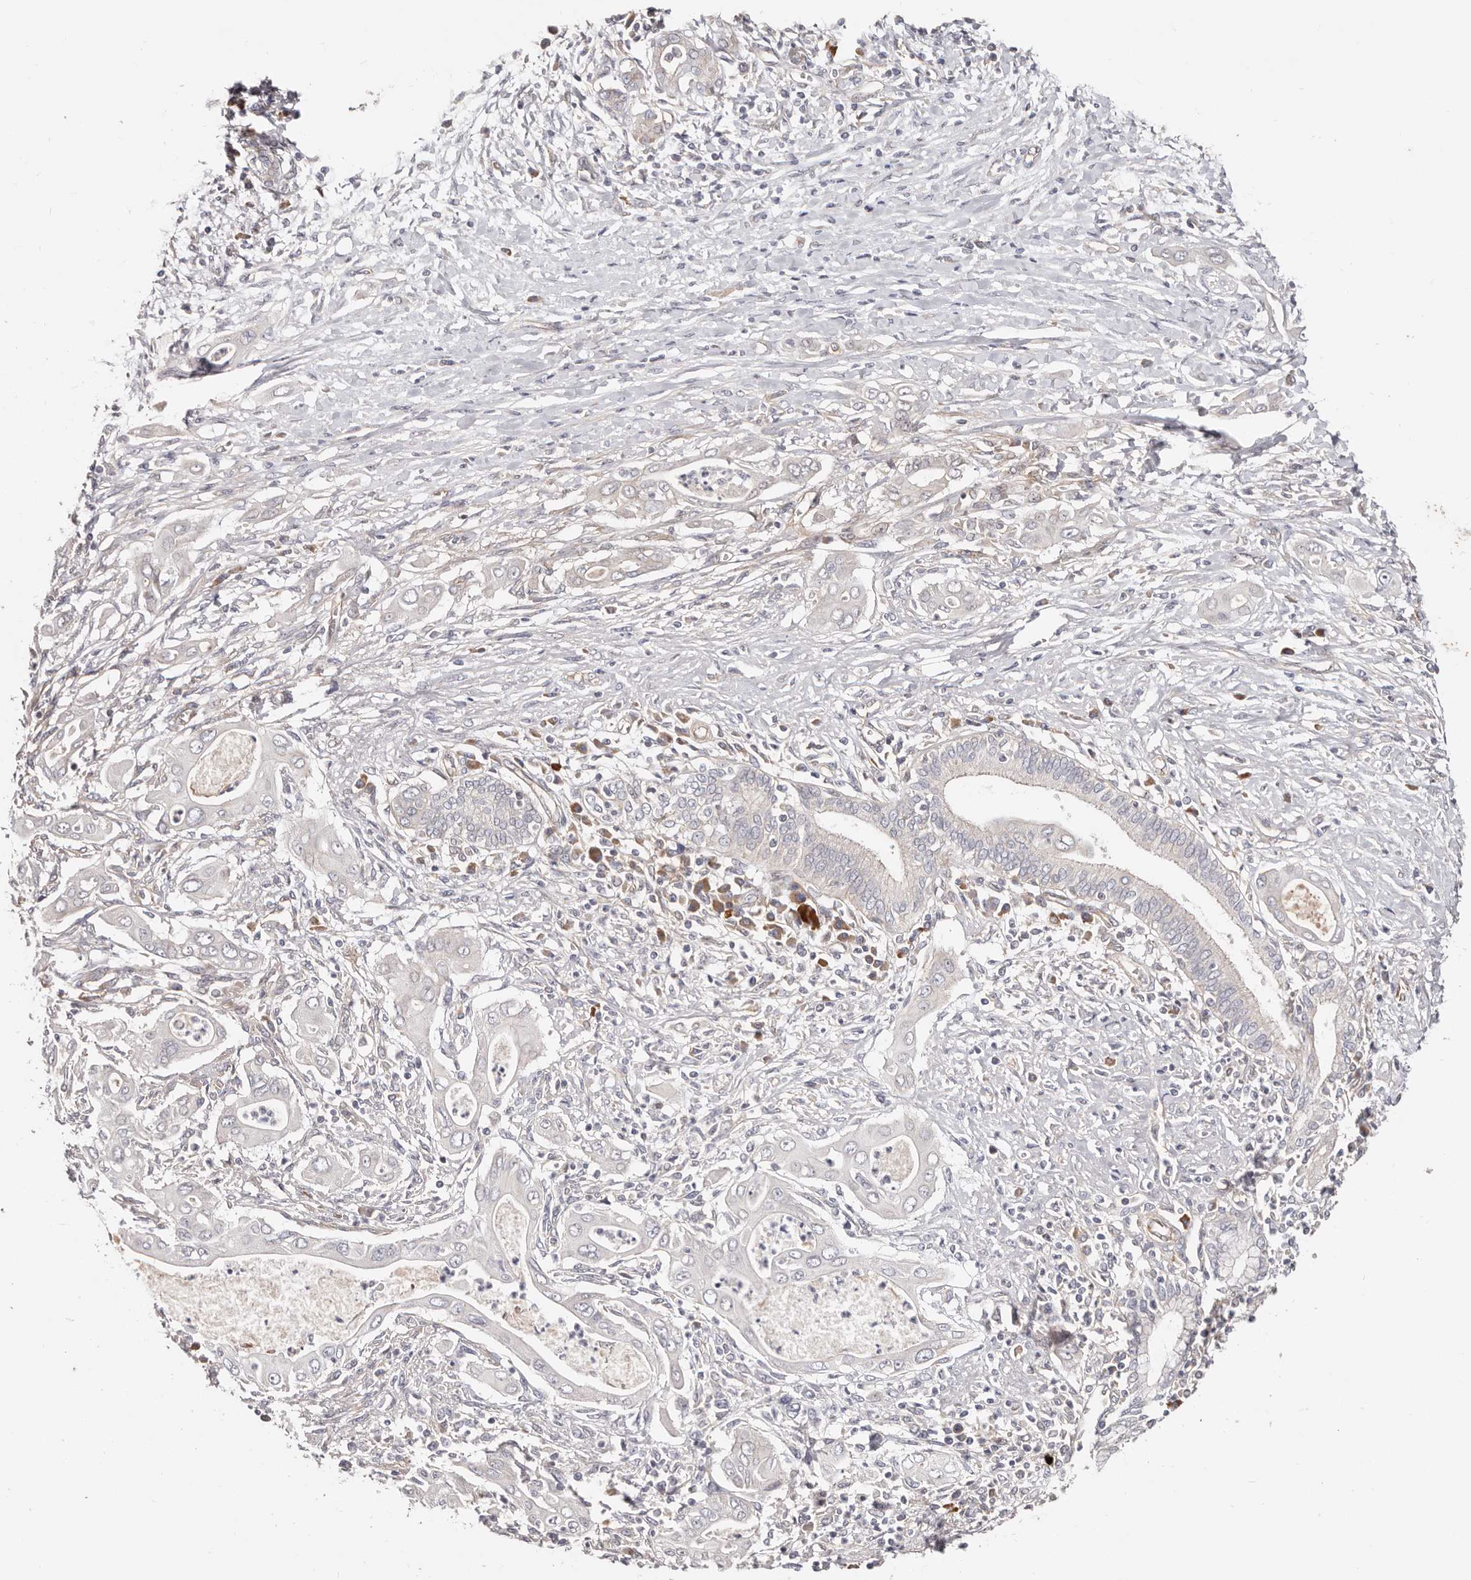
{"staining": {"intensity": "negative", "quantity": "none", "location": "none"}, "tissue": "pancreatic cancer", "cell_type": "Tumor cells", "image_type": "cancer", "snomed": [{"axis": "morphology", "description": "Adenocarcinoma, NOS"}, {"axis": "topography", "description": "Pancreas"}], "caption": "High magnification brightfield microscopy of adenocarcinoma (pancreatic) stained with DAB (brown) and counterstained with hematoxylin (blue): tumor cells show no significant staining.", "gene": "MACF1", "patient": {"sex": "male", "age": 58}}